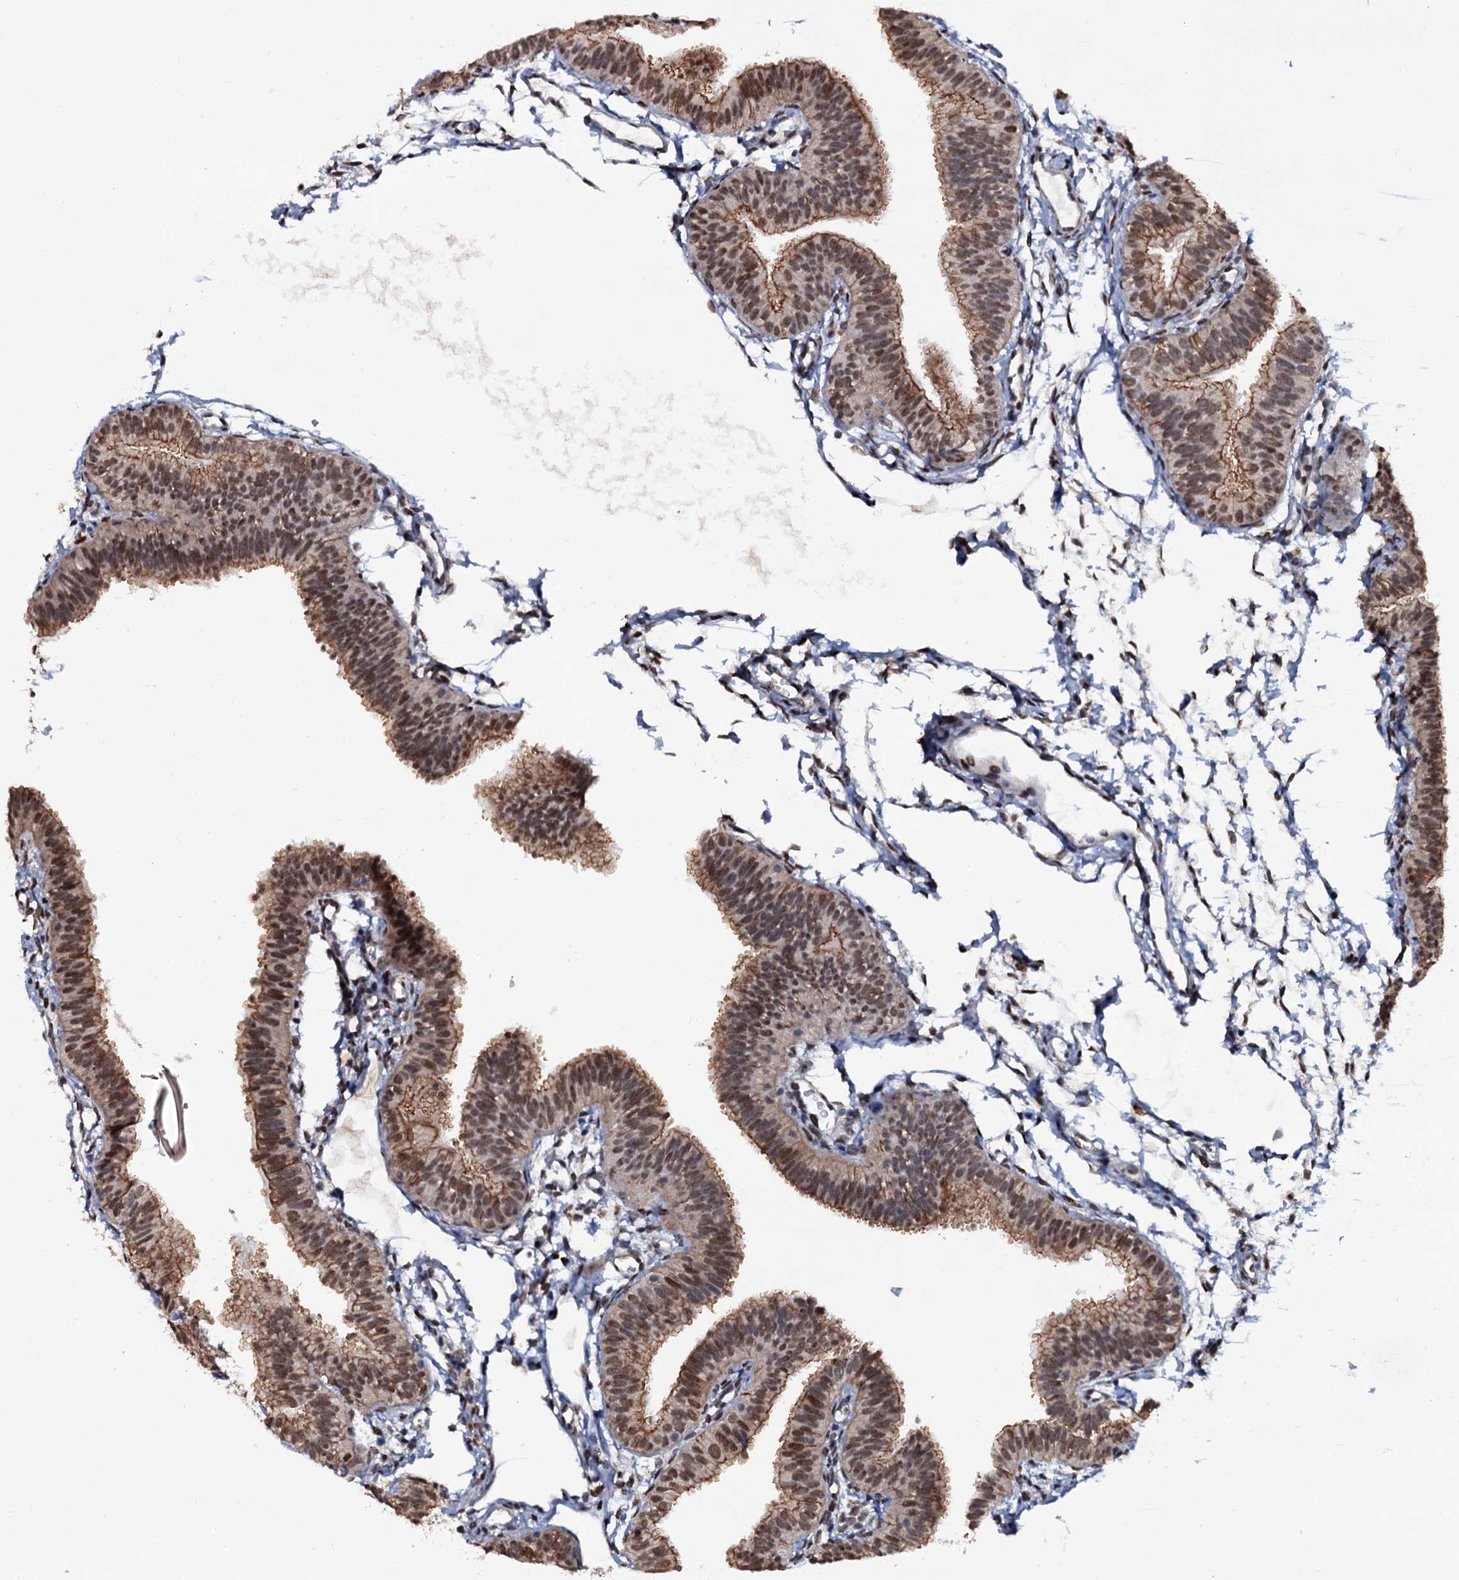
{"staining": {"intensity": "moderate", "quantity": ">75%", "location": "cytoplasmic/membranous,nuclear"}, "tissue": "fallopian tube", "cell_type": "Glandular cells", "image_type": "normal", "snomed": [{"axis": "morphology", "description": "Normal tissue, NOS"}, {"axis": "topography", "description": "Fallopian tube"}], "caption": "IHC histopathology image of unremarkable fallopian tube: fallopian tube stained using IHC reveals medium levels of moderate protein expression localized specifically in the cytoplasmic/membranous,nuclear of glandular cells, appearing as a cytoplasmic/membranous,nuclear brown color.", "gene": "SH2D4B", "patient": {"sex": "female", "age": 35}}